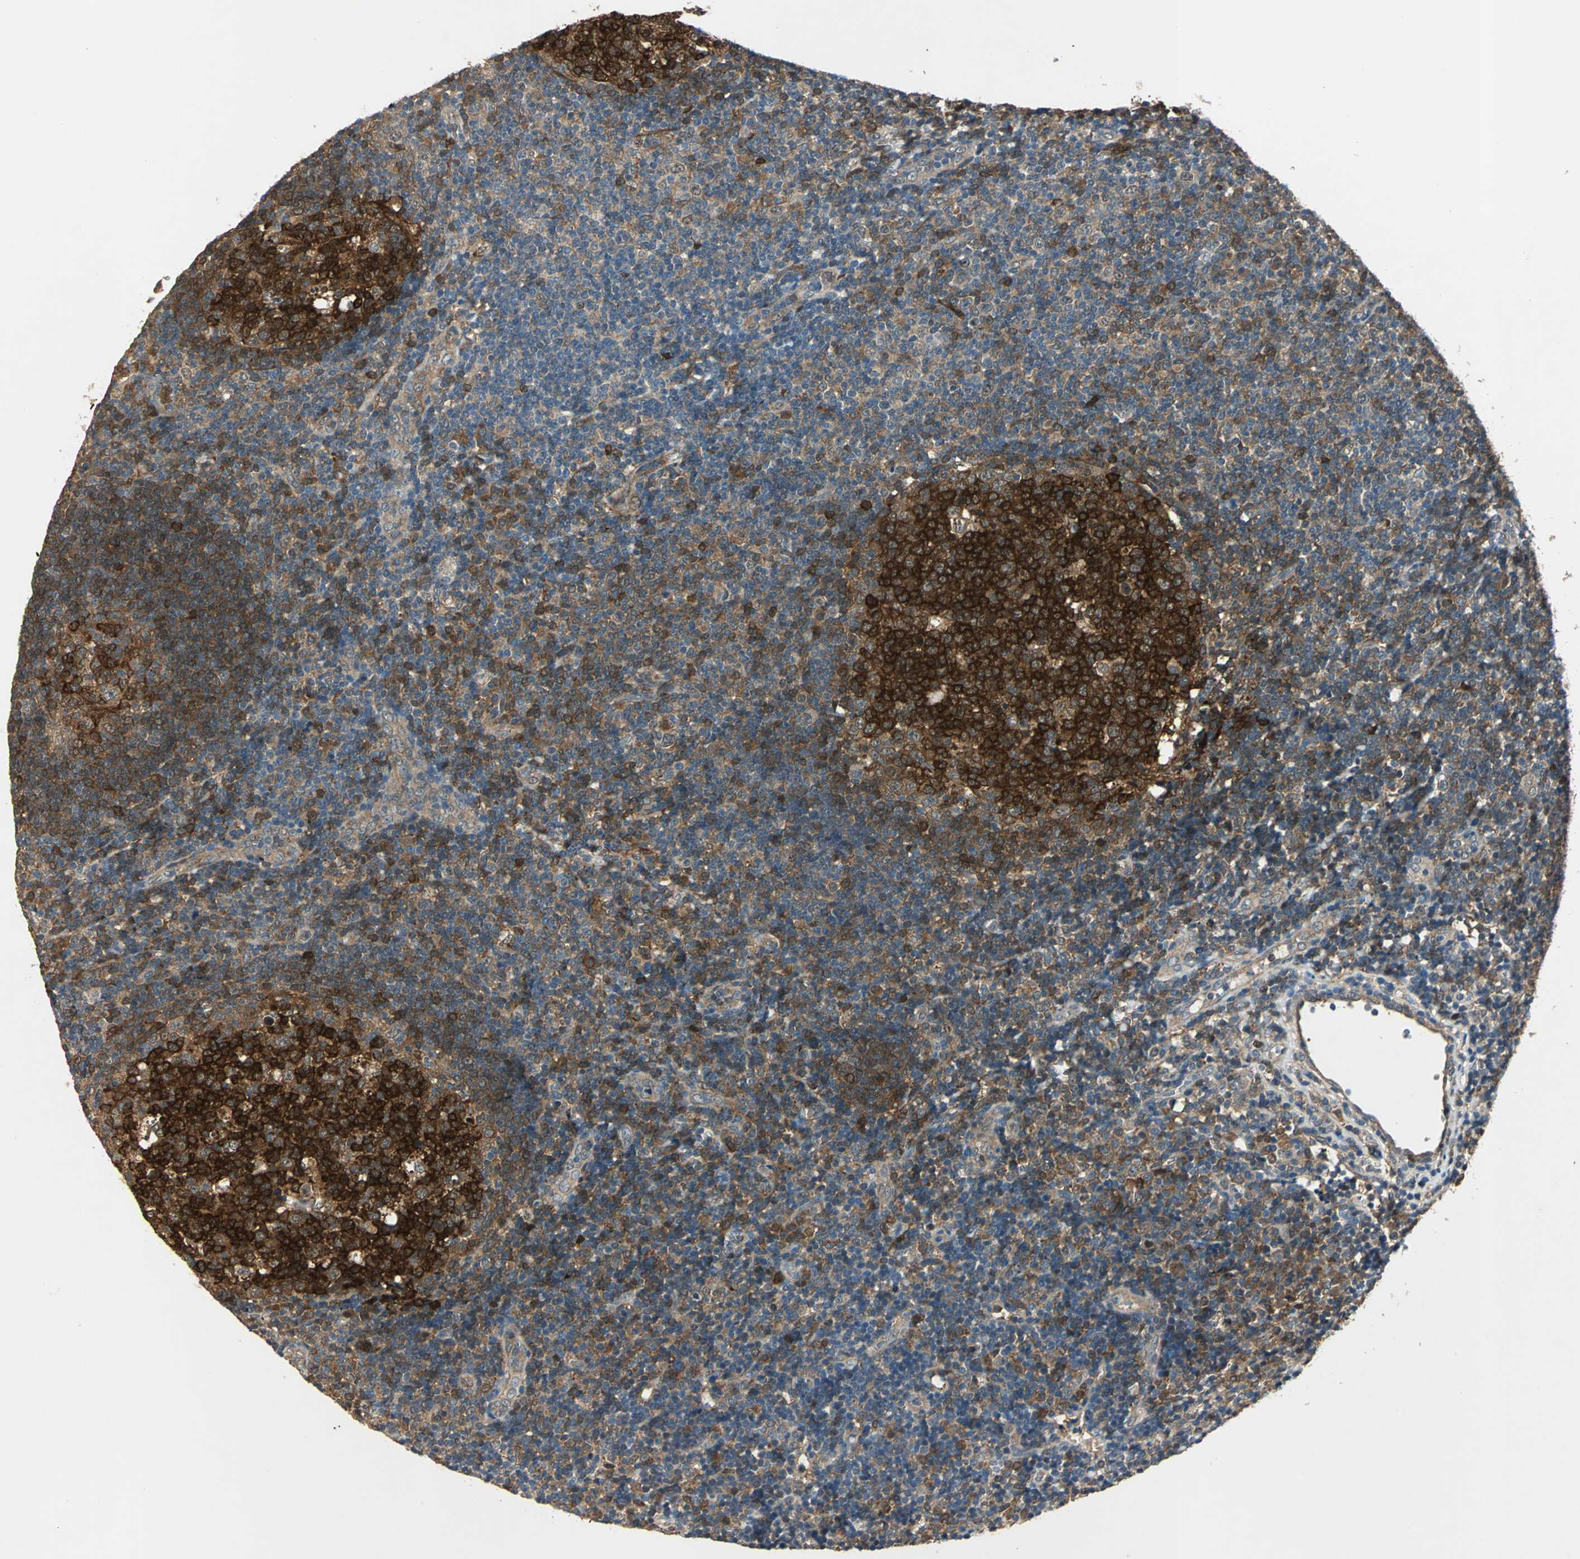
{"staining": {"intensity": "strong", "quantity": ">75%", "location": "cytoplasmic/membranous"}, "tissue": "tonsil", "cell_type": "Germinal center cells", "image_type": "normal", "snomed": [{"axis": "morphology", "description": "Normal tissue, NOS"}, {"axis": "topography", "description": "Tonsil"}], "caption": "Protein staining of benign tonsil demonstrates strong cytoplasmic/membranous positivity in about >75% of germinal center cells. (brown staining indicates protein expression, while blue staining denotes nuclei).", "gene": "RRM2B", "patient": {"sex": "female", "age": 40}}